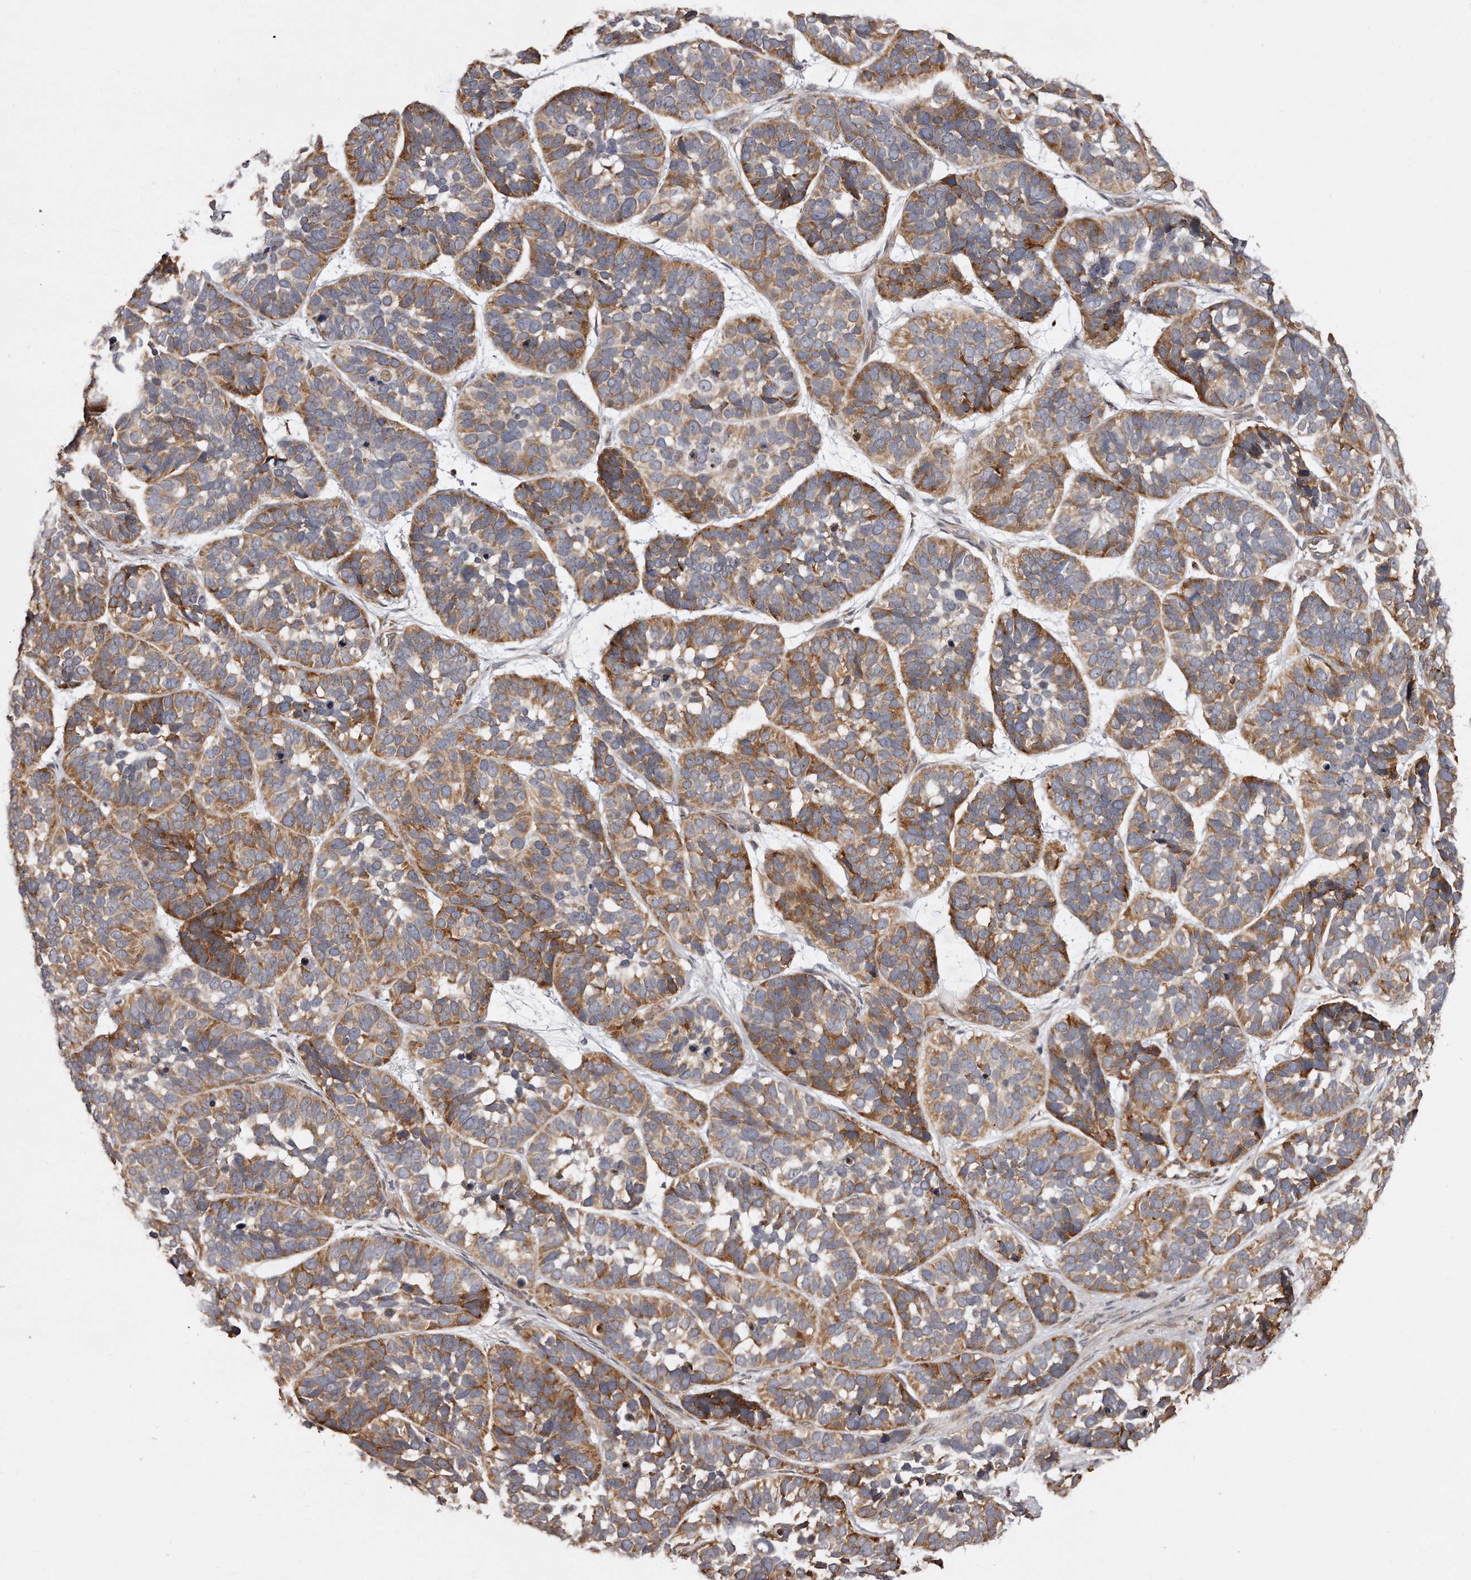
{"staining": {"intensity": "moderate", "quantity": ">75%", "location": "cytoplasmic/membranous"}, "tissue": "skin cancer", "cell_type": "Tumor cells", "image_type": "cancer", "snomed": [{"axis": "morphology", "description": "Basal cell carcinoma"}, {"axis": "topography", "description": "Skin"}], "caption": "DAB immunohistochemical staining of human skin cancer demonstrates moderate cytoplasmic/membranous protein positivity in approximately >75% of tumor cells.", "gene": "TRAPPC14", "patient": {"sex": "male", "age": 62}}